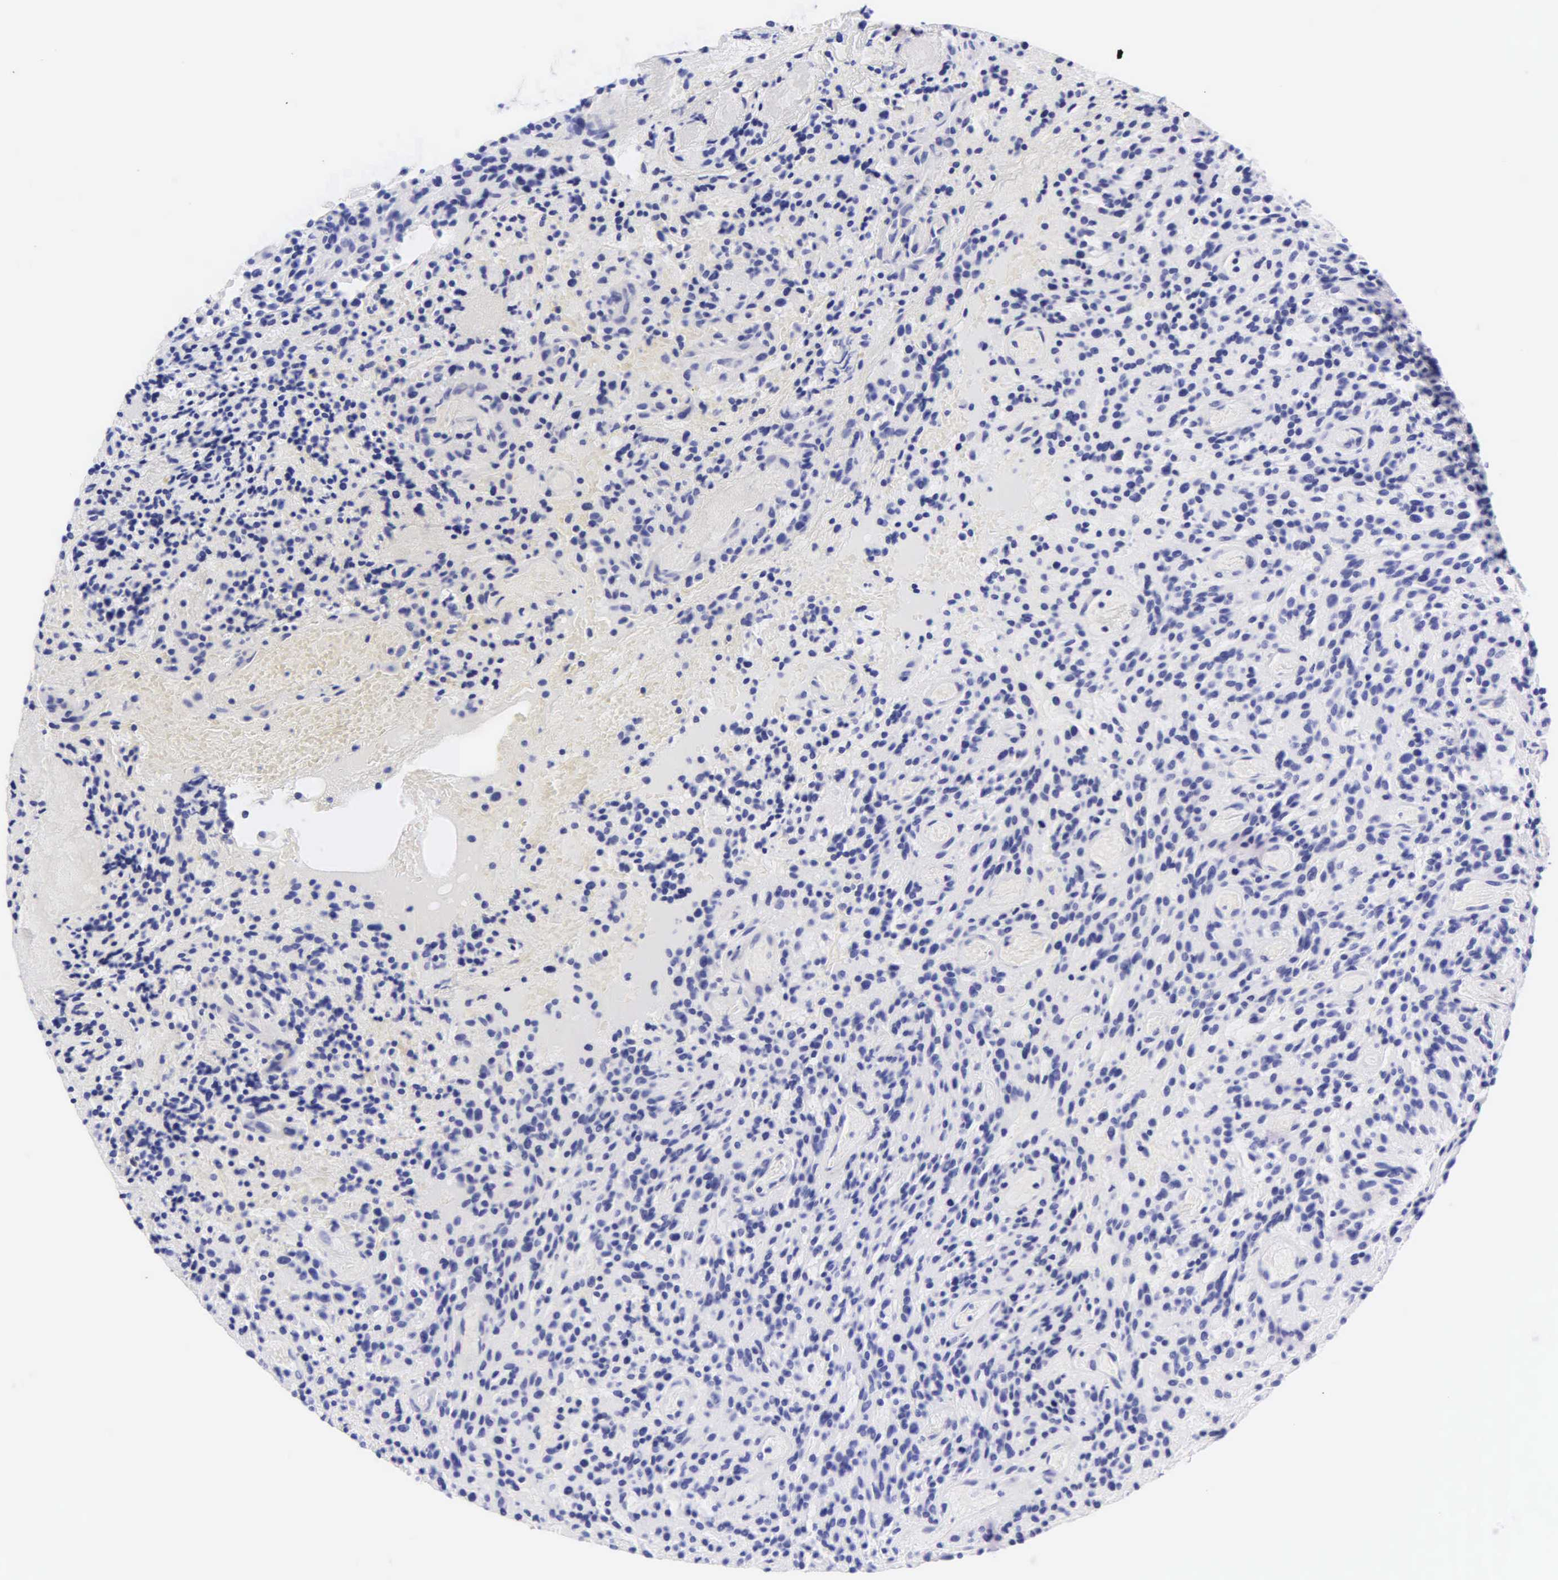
{"staining": {"intensity": "negative", "quantity": "none", "location": "none"}, "tissue": "glioma", "cell_type": "Tumor cells", "image_type": "cancer", "snomed": [{"axis": "morphology", "description": "Glioma, malignant, High grade"}, {"axis": "topography", "description": "Brain"}], "caption": "Glioma stained for a protein using IHC shows no positivity tumor cells.", "gene": "KRT20", "patient": {"sex": "female", "age": 13}}